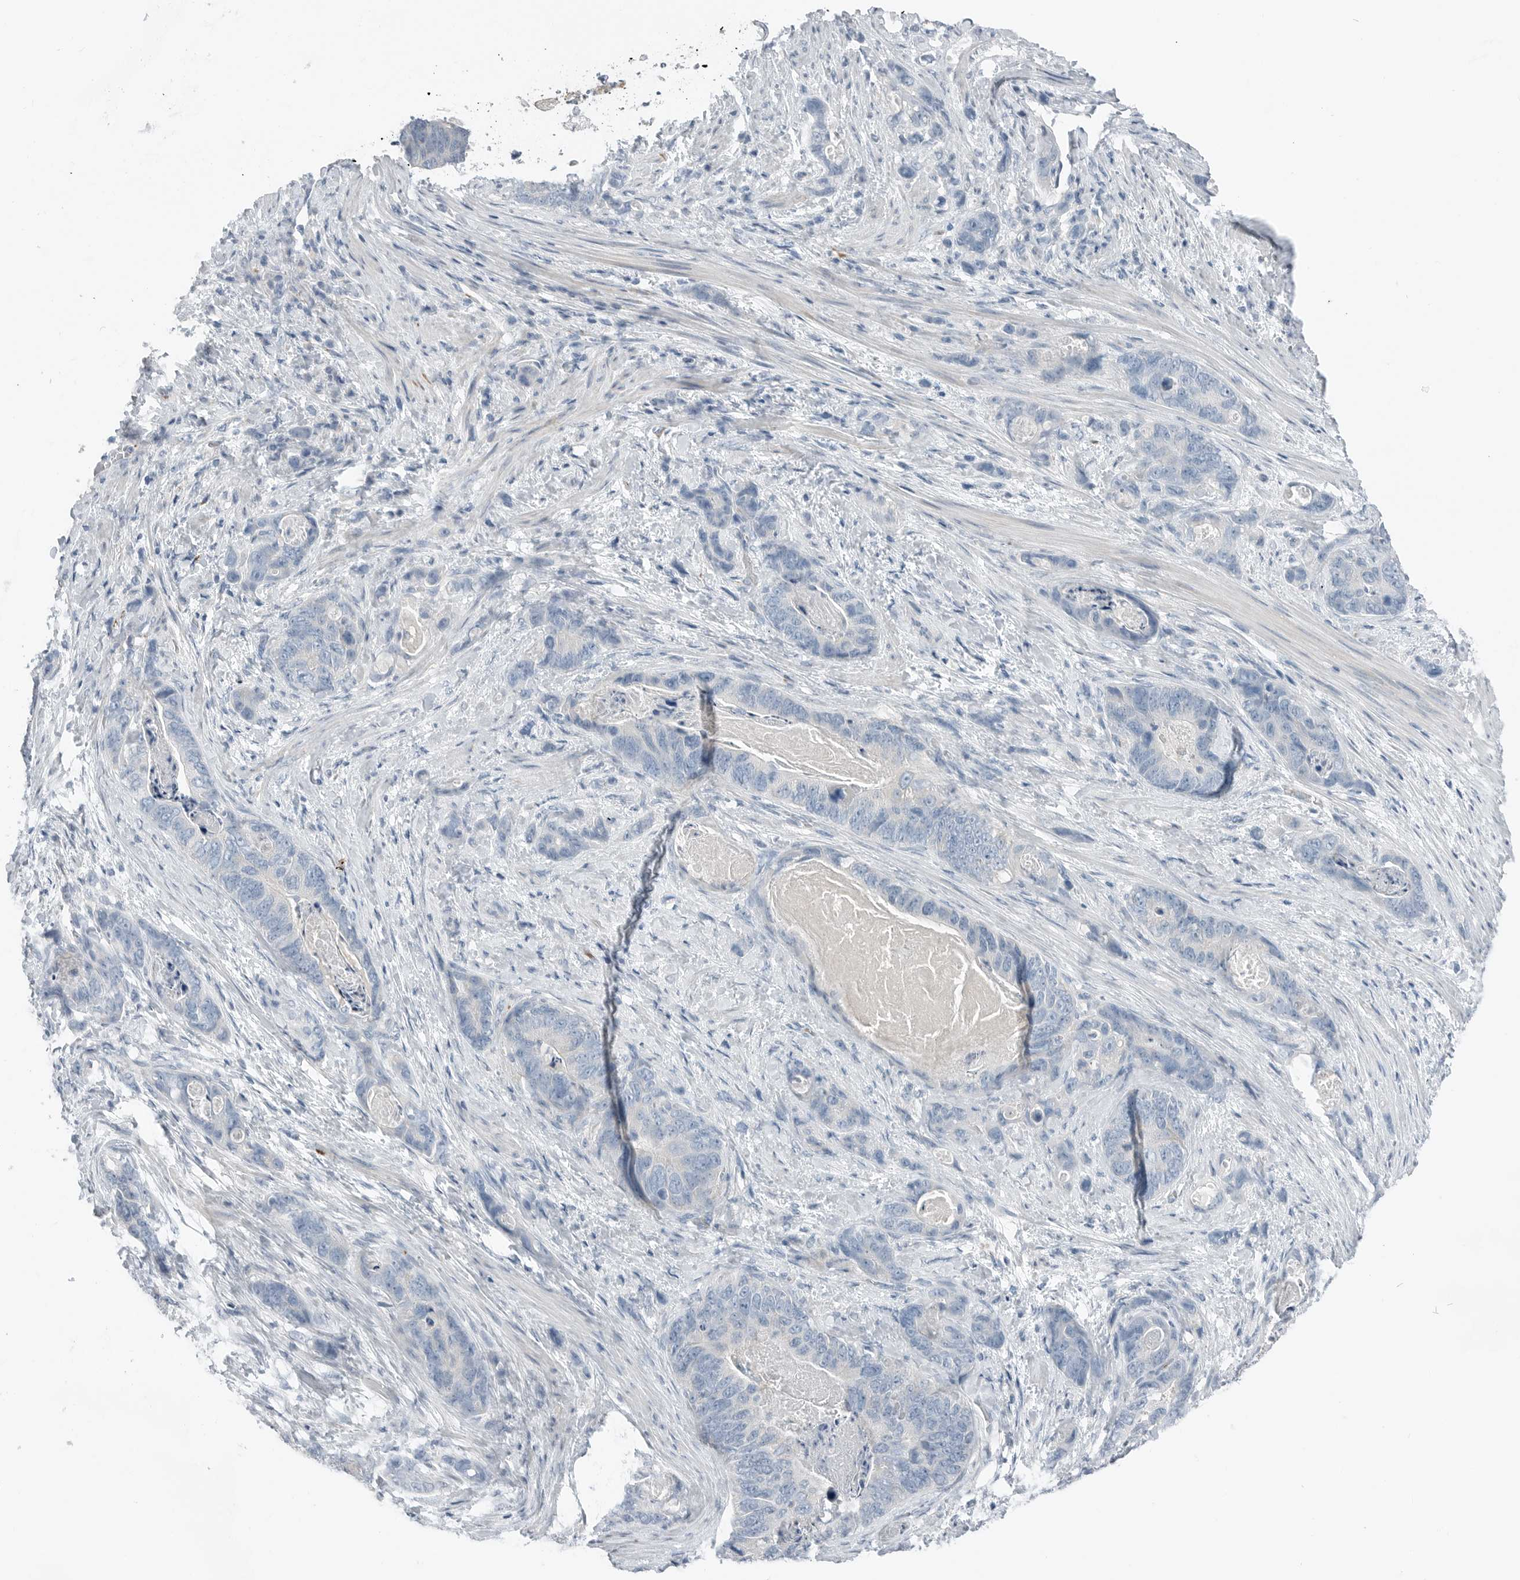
{"staining": {"intensity": "negative", "quantity": "none", "location": "none"}, "tissue": "stomach cancer", "cell_type": "Tumor cells", "image_type": "cancer", "snomed": [{"axis": "morphology", "description": "Normal tissue, NOS"}, {"axis": "morphology", "description": "Adenocarcinoma, NOS"}, {"axis": "topography", "description": "Stomach"}], "caption": "Immunohistochemistry histopathology image of human stomach cancer (adenocarcinoma) stained for a protein (brown), which reveals no expression in tumor cells. The staining was performed using DAB (3,3'-diaminobenzidine) to visualize the protein expression in brown, while the nuclei were stained in blue with hematoxylin (Magnification: 20x).", "gene": "SERPINB7", "patient": {"sex": "female", "age": 89}}